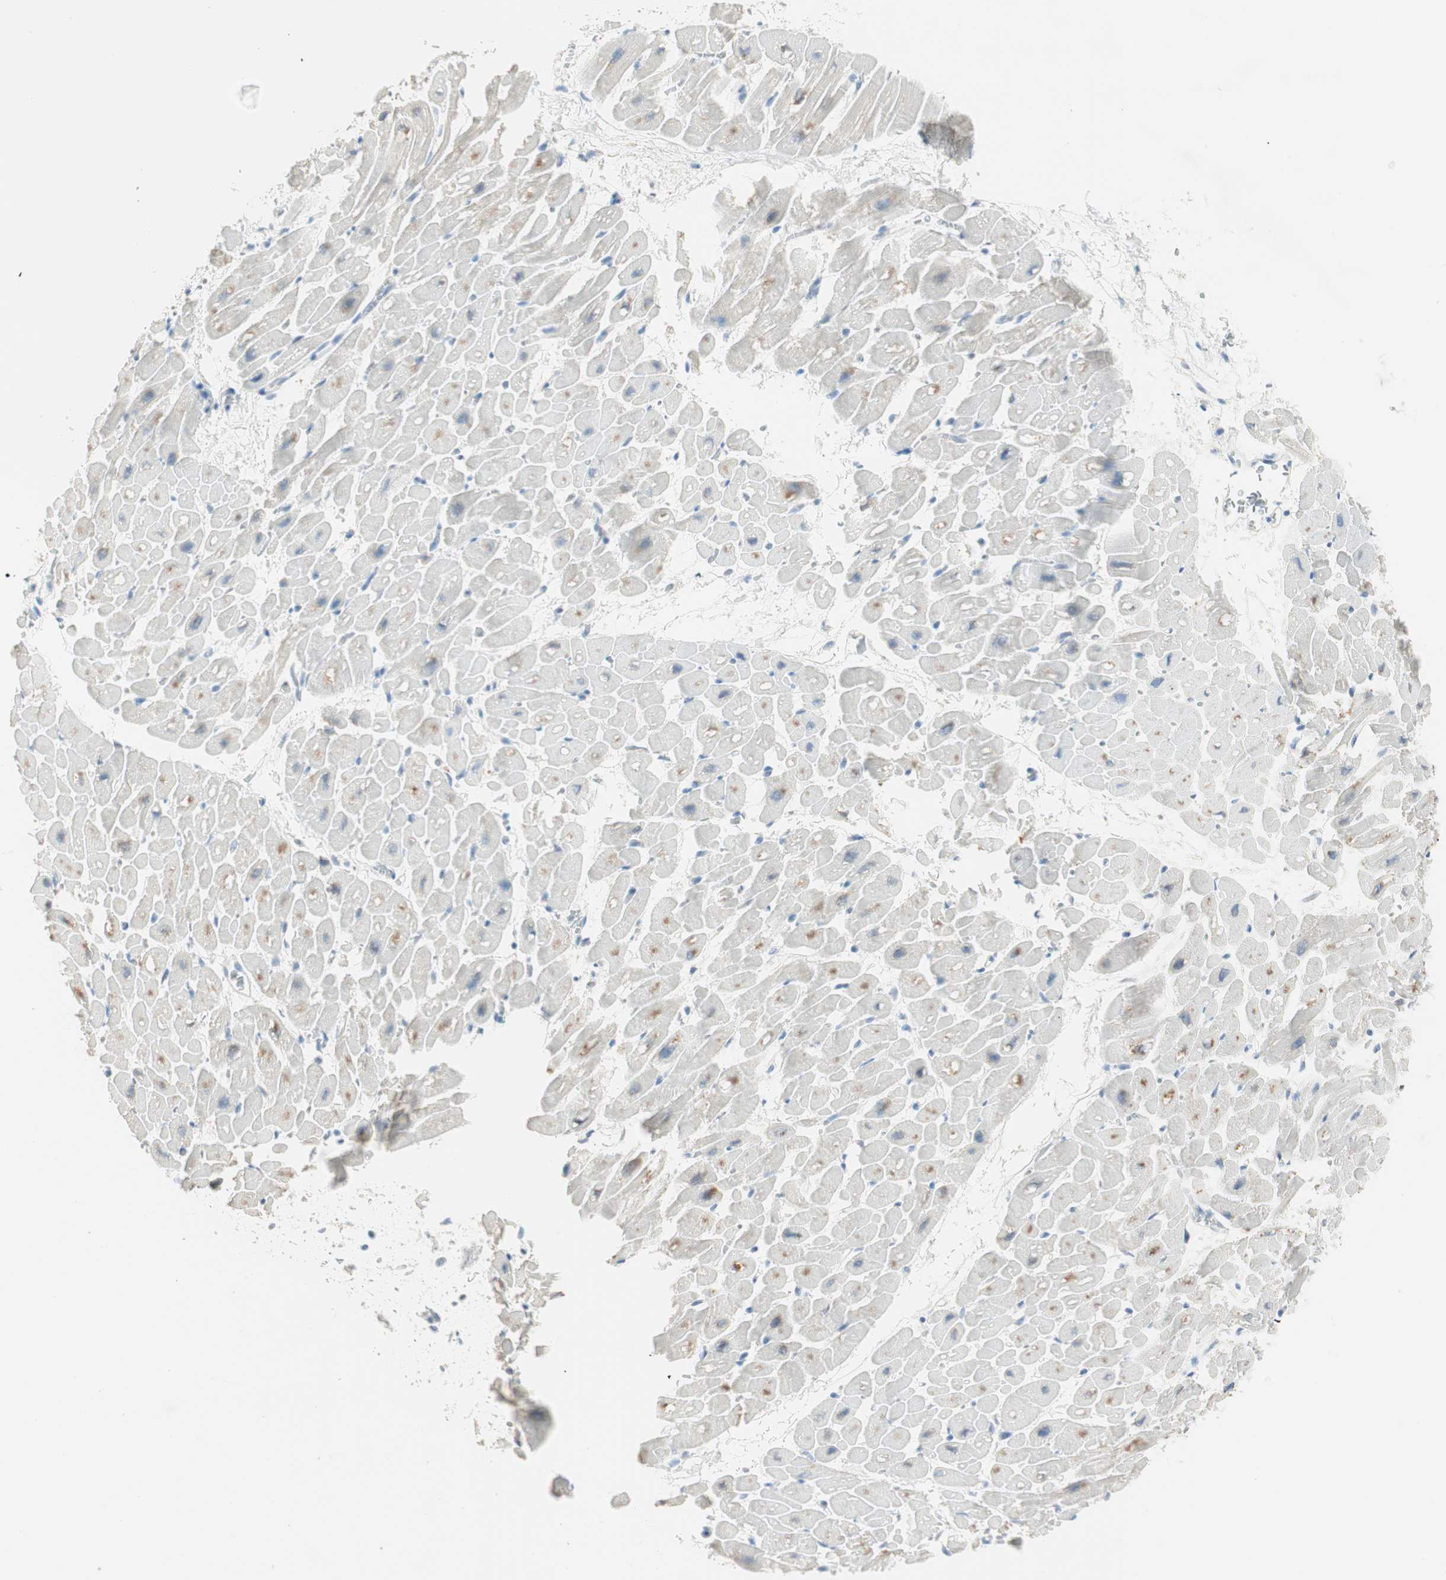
{"staining": {"intensity": "moderate", "quantity": "25%-75%", "location": "cytoplasmic/membranous"}, "tissue": "heart muscle", "cell_type": "Cardiomyocytes", "image_type": "normal", "snomed": [{"axis": "morphology", "description": "Normal tissue, NOS"}, {"axis": "topography", "description": "Heart"}], "caption": "Immunohistochemical staining of unremarkable human heart muscle reveals 25%-75% levels of moderate cytoplasmic/membranous protein staining in about 25%-75% of cardiomyocytes. (brown staining indicates protein expression, while blue staining denotes nuclei).", "gene": "HPGD", "patient": {"sex": "male", "age": 45}}